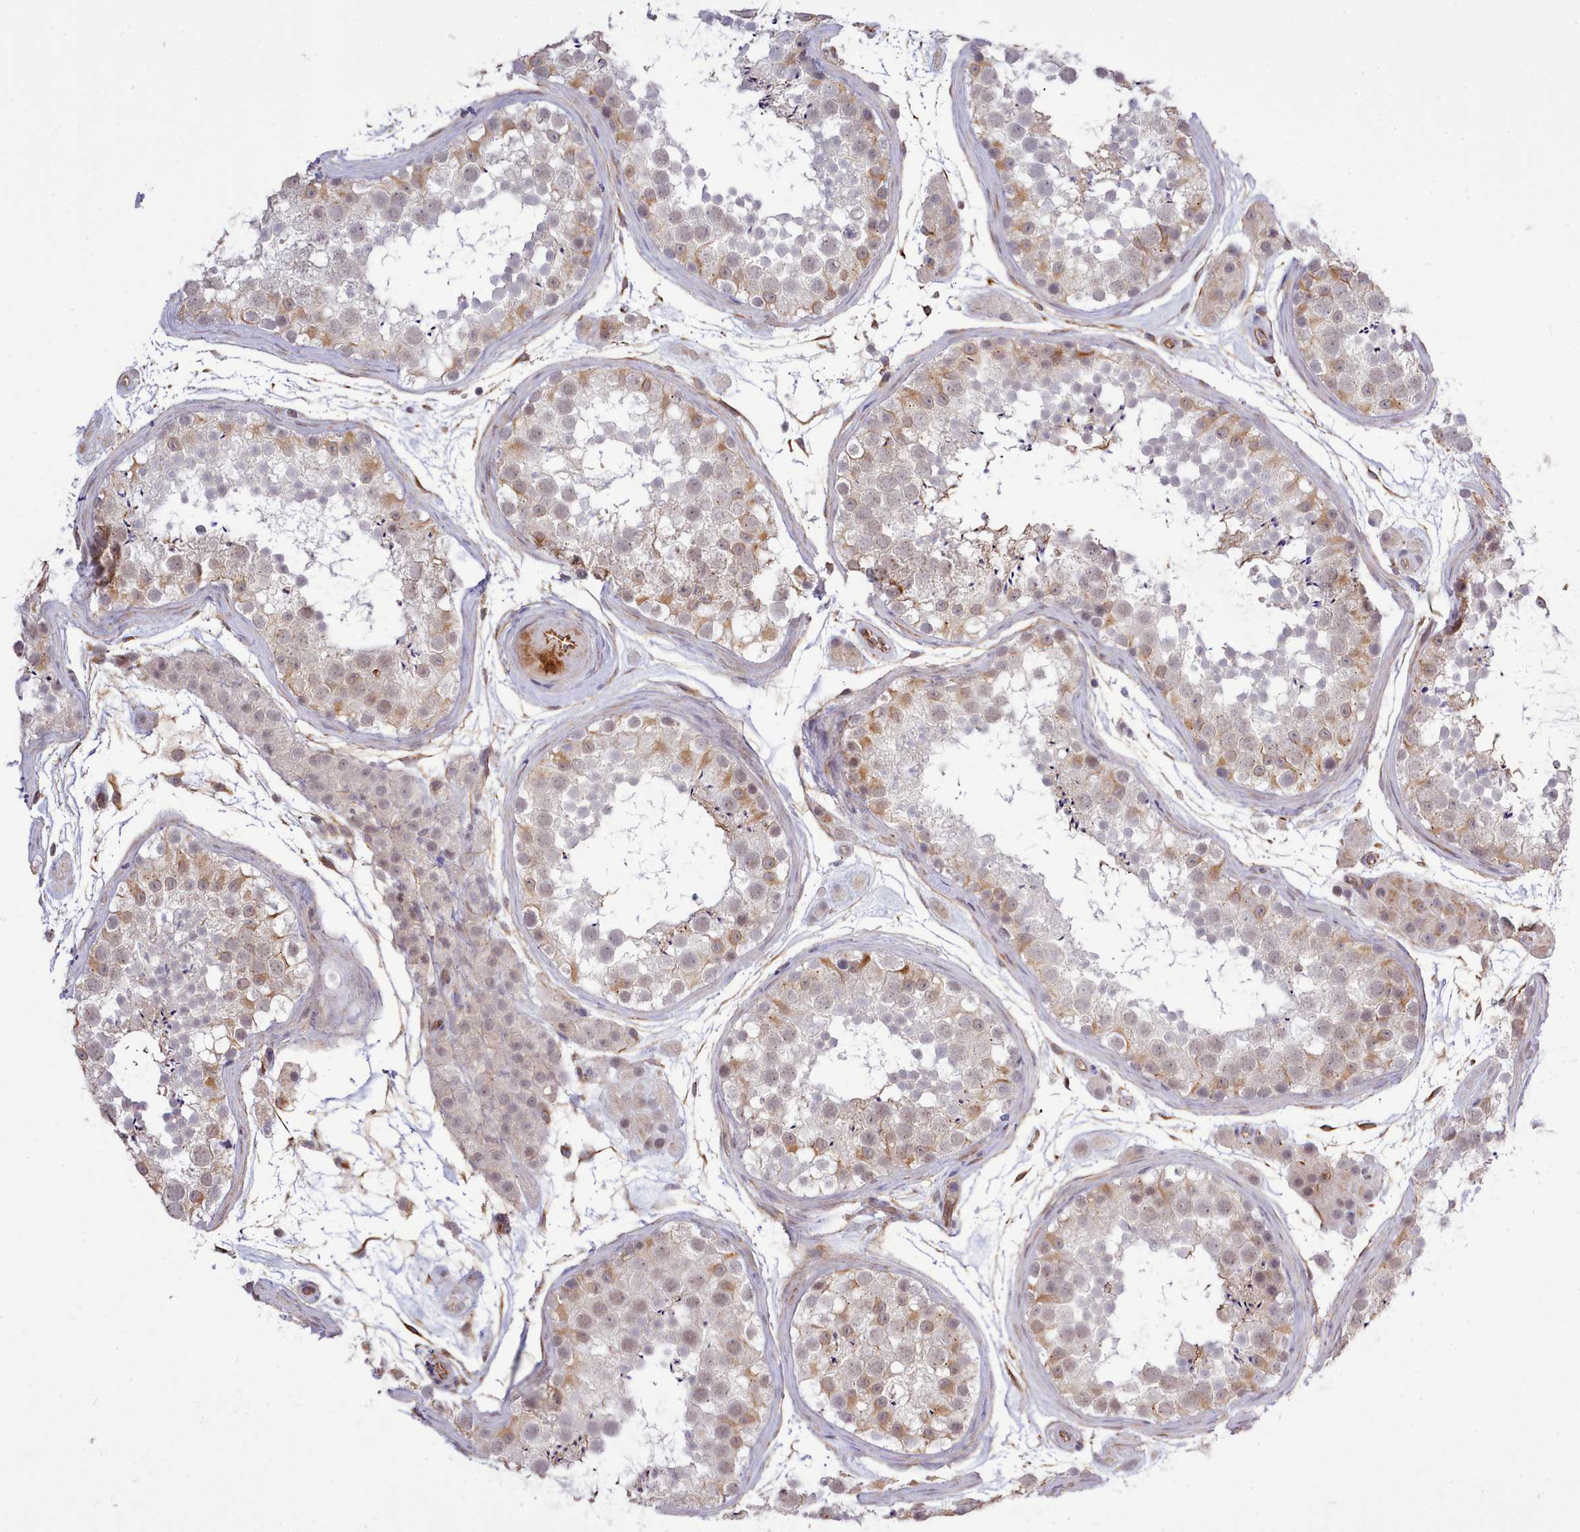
{"staining": {"intensity": "moderate", "quantity": "25%-75%", "location": "cytoplasmic/membranous,nuclear"}, "tissue": "testis", "cell_type": "Cells in seminiferous ducts", "image_type": "normal", "snomed": [{"axis": "morphology", "description": "Normal tissue, NOS"}, {"axis": "topography", "description": "Testis"}], "caption": "Immunohistochemistry photomicrograph of unremarkable human testis stained for a protein (brown), which demonstrates medium levels of moderate cytoplasmic/membranous,nuclear expression in about 25%-75% of cells in seminiferous ducts.", "gene": "ZC3H13", "patient": {"sex": "male", "age": 41}}